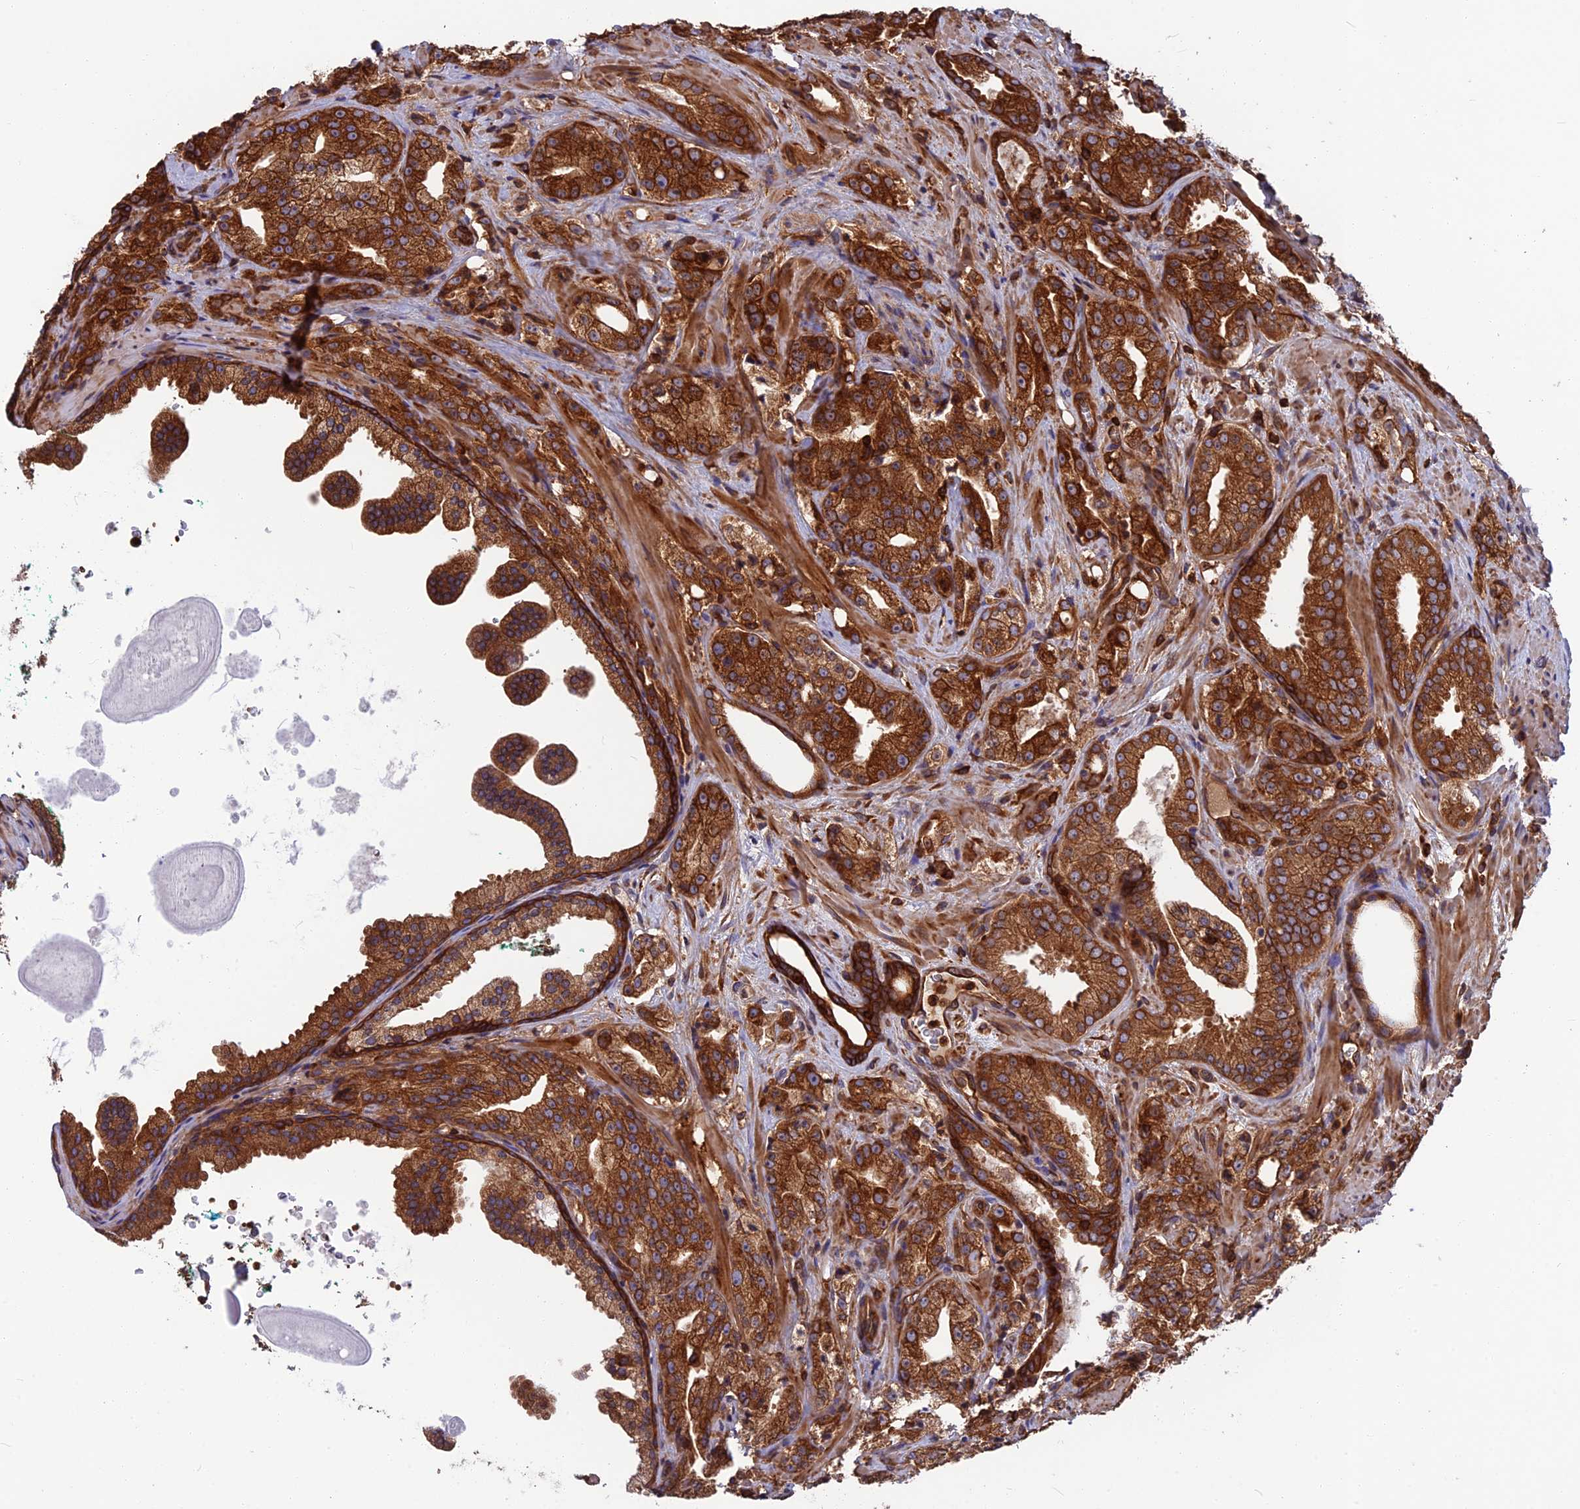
{"staining": {"intensity": "strong", "quantity": ">75%", "location": "cytoplasmic/membranous"}, "tissue": "prostate cancer", "cell_type": "Tumor cells", "image_type": "cancer", "snomed": [{"axis": "morphology", "description": "Adenocarcinoma, High grade"}, {"axis": "topography", "description": "Prostate"}], "caption": "Prostate cancer was stained to show a protein in brown. There is high levels of strong cytoplasmic/membranous staining in approximately >75% of tumor cells.", "gene": "WDR1", "patient": {"sex": "male", "age": 64}}